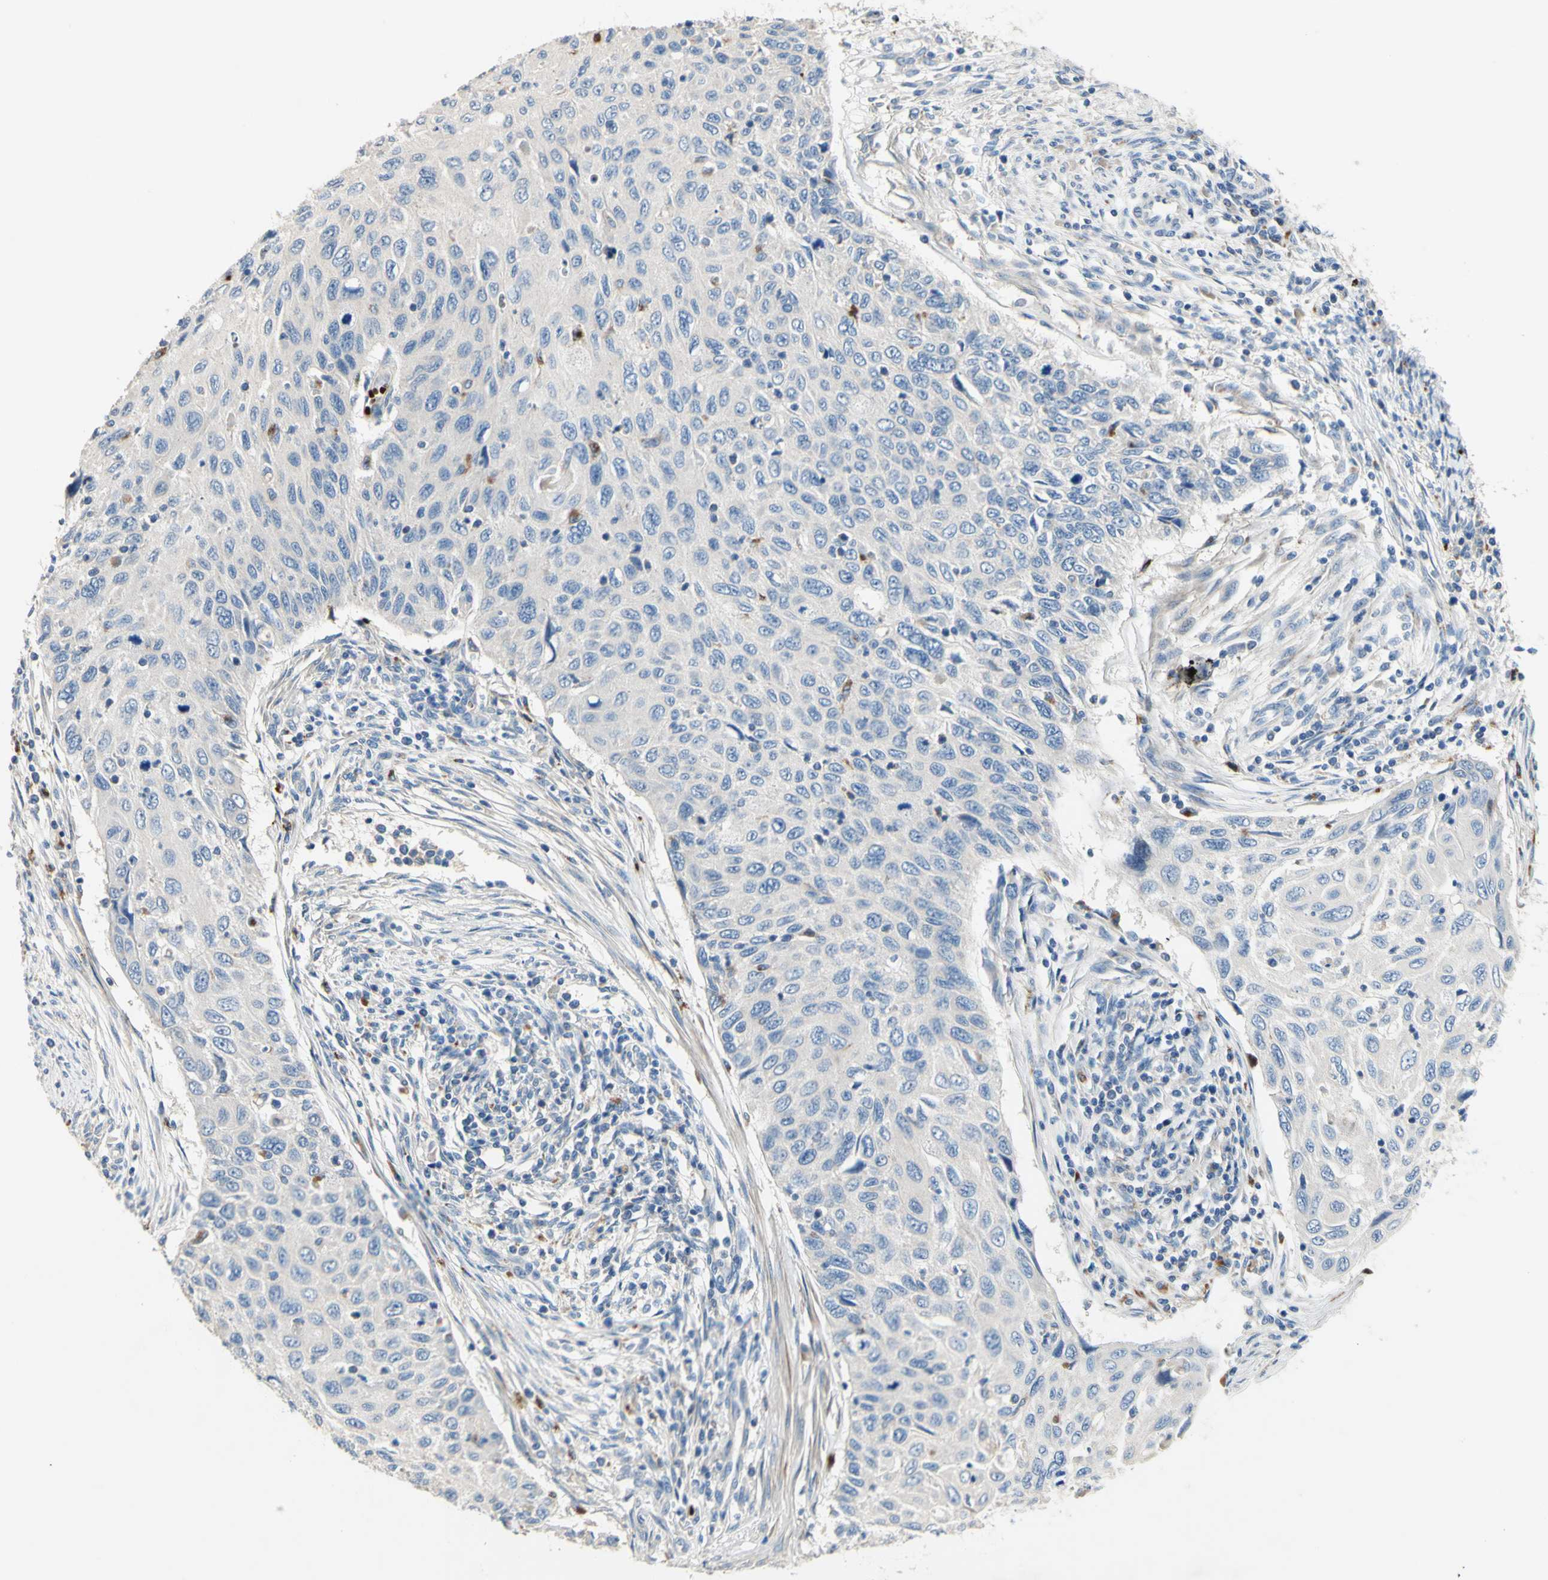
{"staining": {"intensity": "negative", "quantity": "none", "location": "none"}, "tissue": "cervical cancer", "cell_type": "Tumor cells", "image_type": "cancer", "snomed": [{"axis": "morphology", "description": "Squamous cell carcinoma, NOS"}, {"axis": "topography", "description": "Cervix"}], "caption": "Micrograph shows no protein positivity in tumor cells of cervical cancer (squamous cell carcinoma) tissue. (DAB (3,3'-diaminobenzidine) immunohistochemistry with hematoxylin counter stain).", "gene": "CDON", "patient": {"sex": "female", "age": 70}}